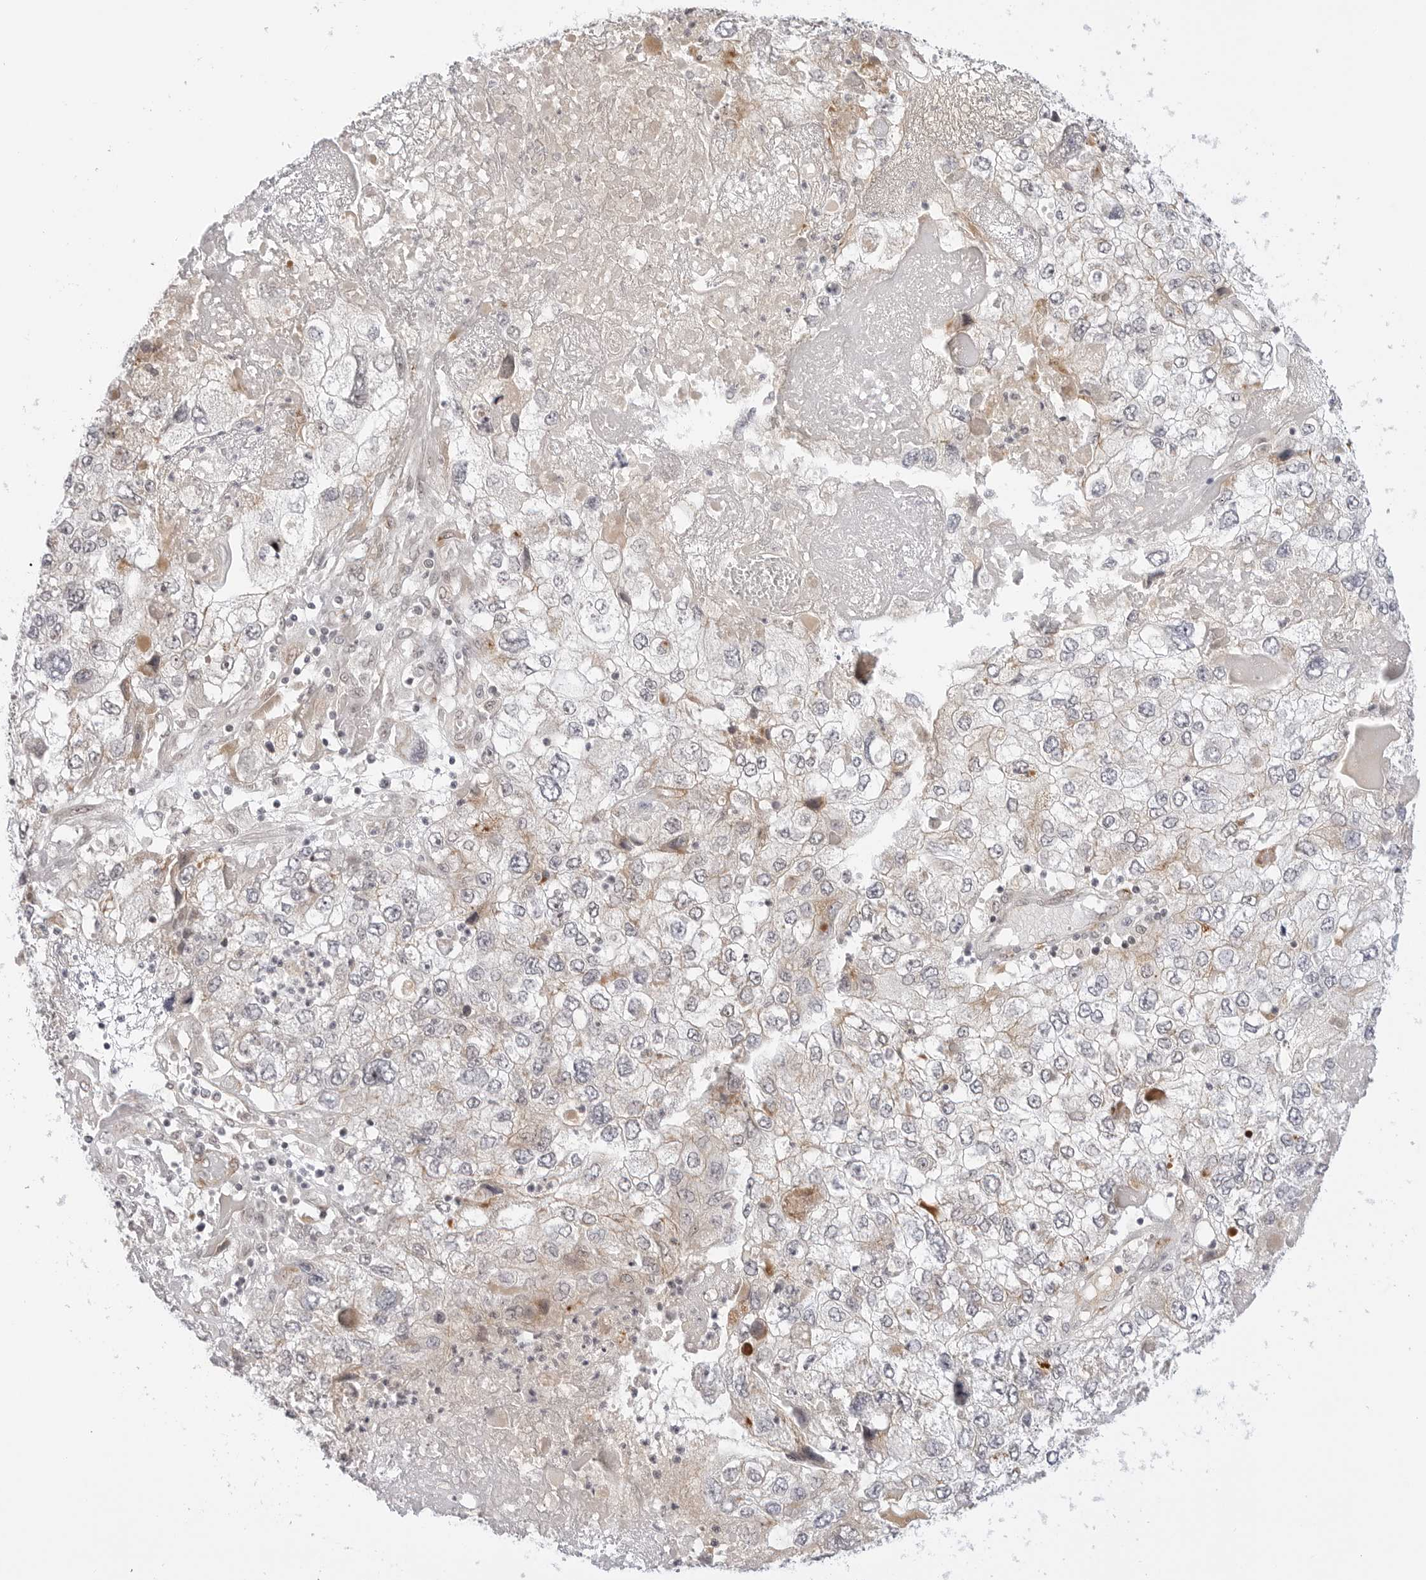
{"staining": {"intensity": "weak", "quantity": "<25%", "location": "cytoplasmic/membranous"}, "tissue": "endometrial cancer", "cell_type": "Tumor cells", "image_type": "cancer", "snomed": [{"axis": "morphology", "description": "Adenocarcinoma, NOS"}, {"axis": "topography", "description": "Endometrium"}], "caption": "This is an immunohistochemistry (IHC) micrograph of human endometrial cancer (adenocarcinoma). There is no expression in tumor cells.", "gene": "HIPK3", "patient": {"sex": "female", "age": 49}}